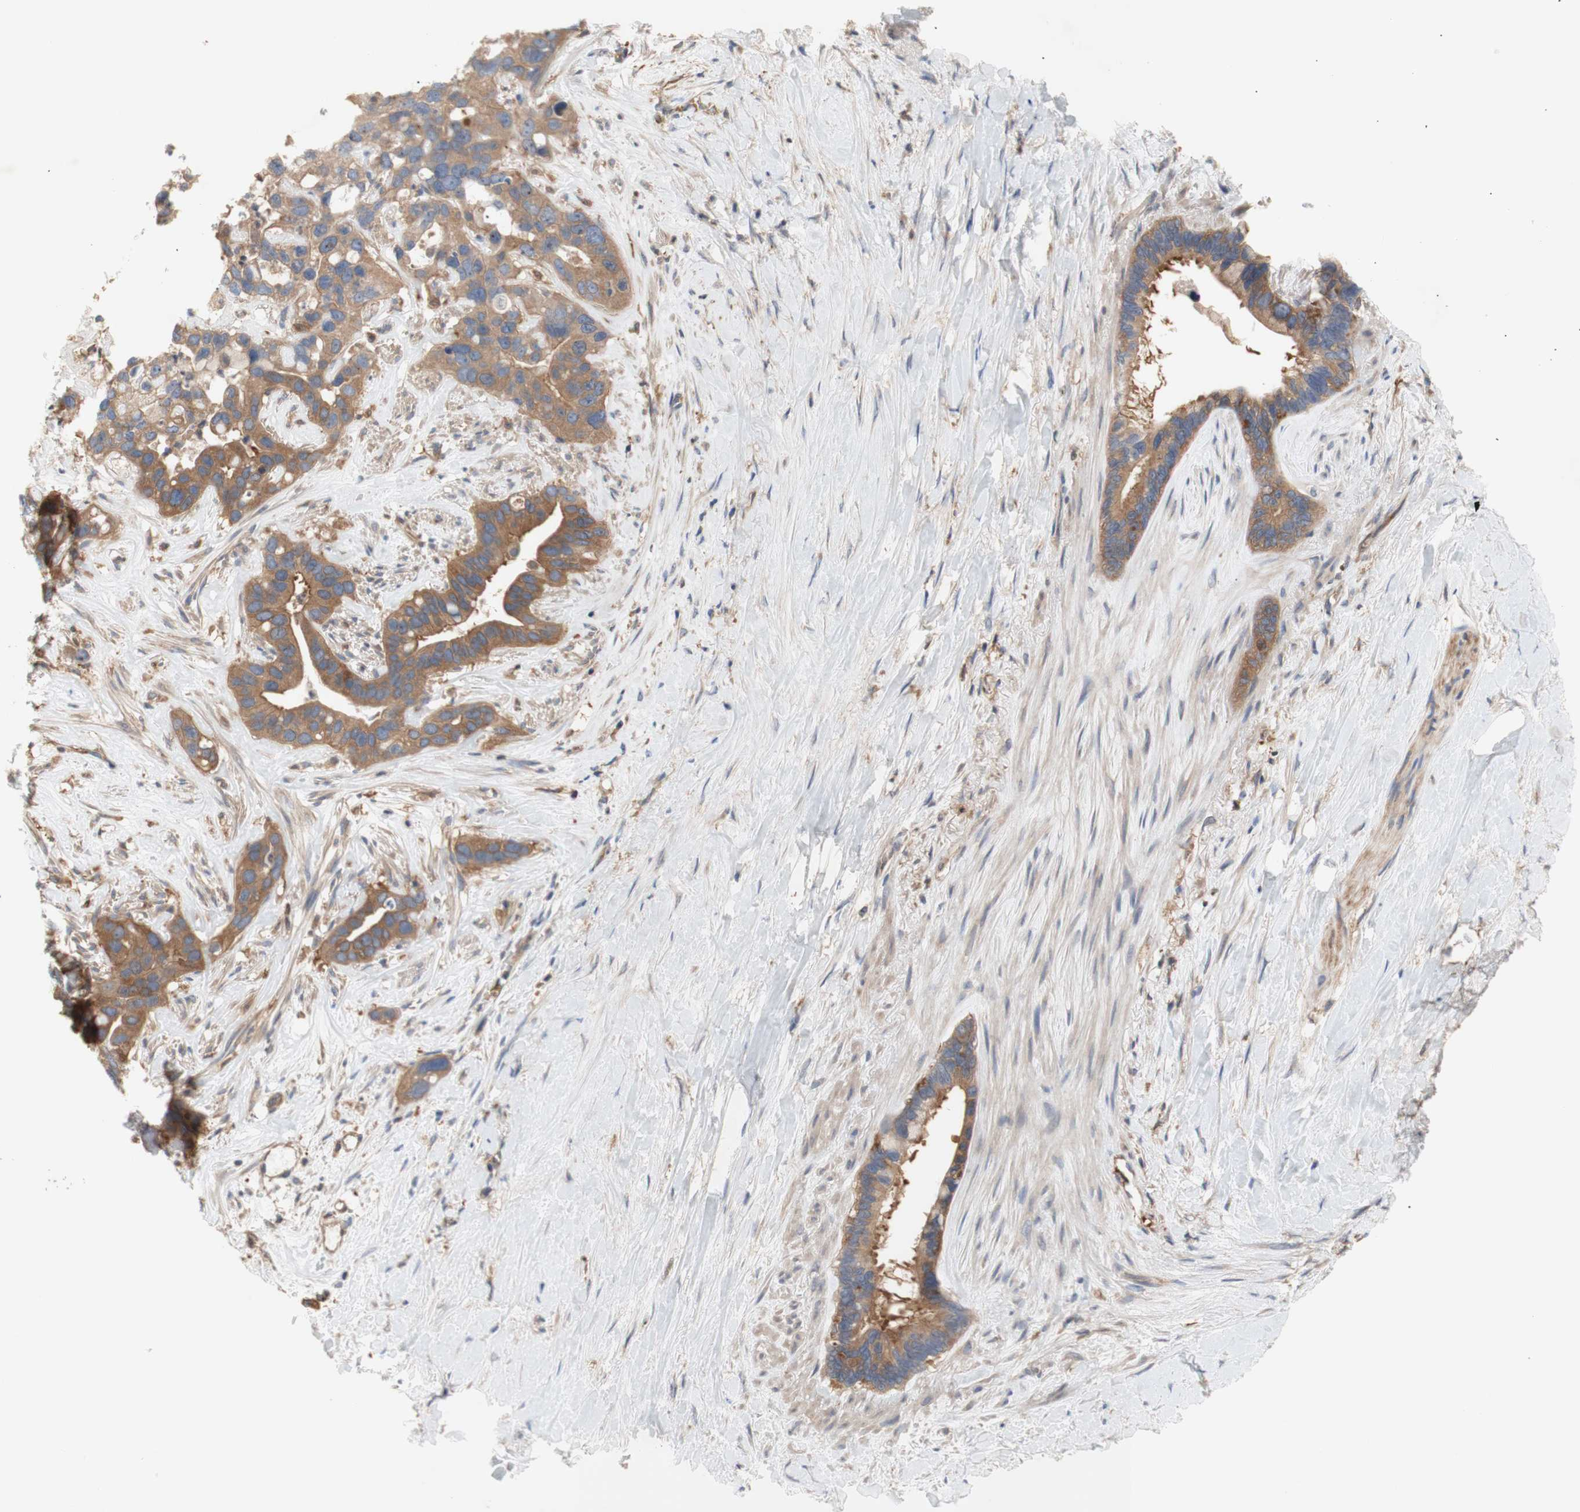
{"staining": {"intensity": "moderate", "quantity": ">75%", "location": "cytoplasmic/membranous"}, "tissue": "liver cancer", "cell_type": "Tumor cells", "image_type": "cancer", "snomed": [{"axis": "morphology", "description": "Cholangiocarcinoma"}, {"axis": "topography", "description": "Liver"}], "caption": "There is medium levels of moderate cytoplasmic/membranous positivity in tumor cells of cholangiocarcinoma (liver), as demonstrated by immunohistochemical staining (brown color).", "gene": "IKBKG", "patient": {"sex": "female", "age": 65}}